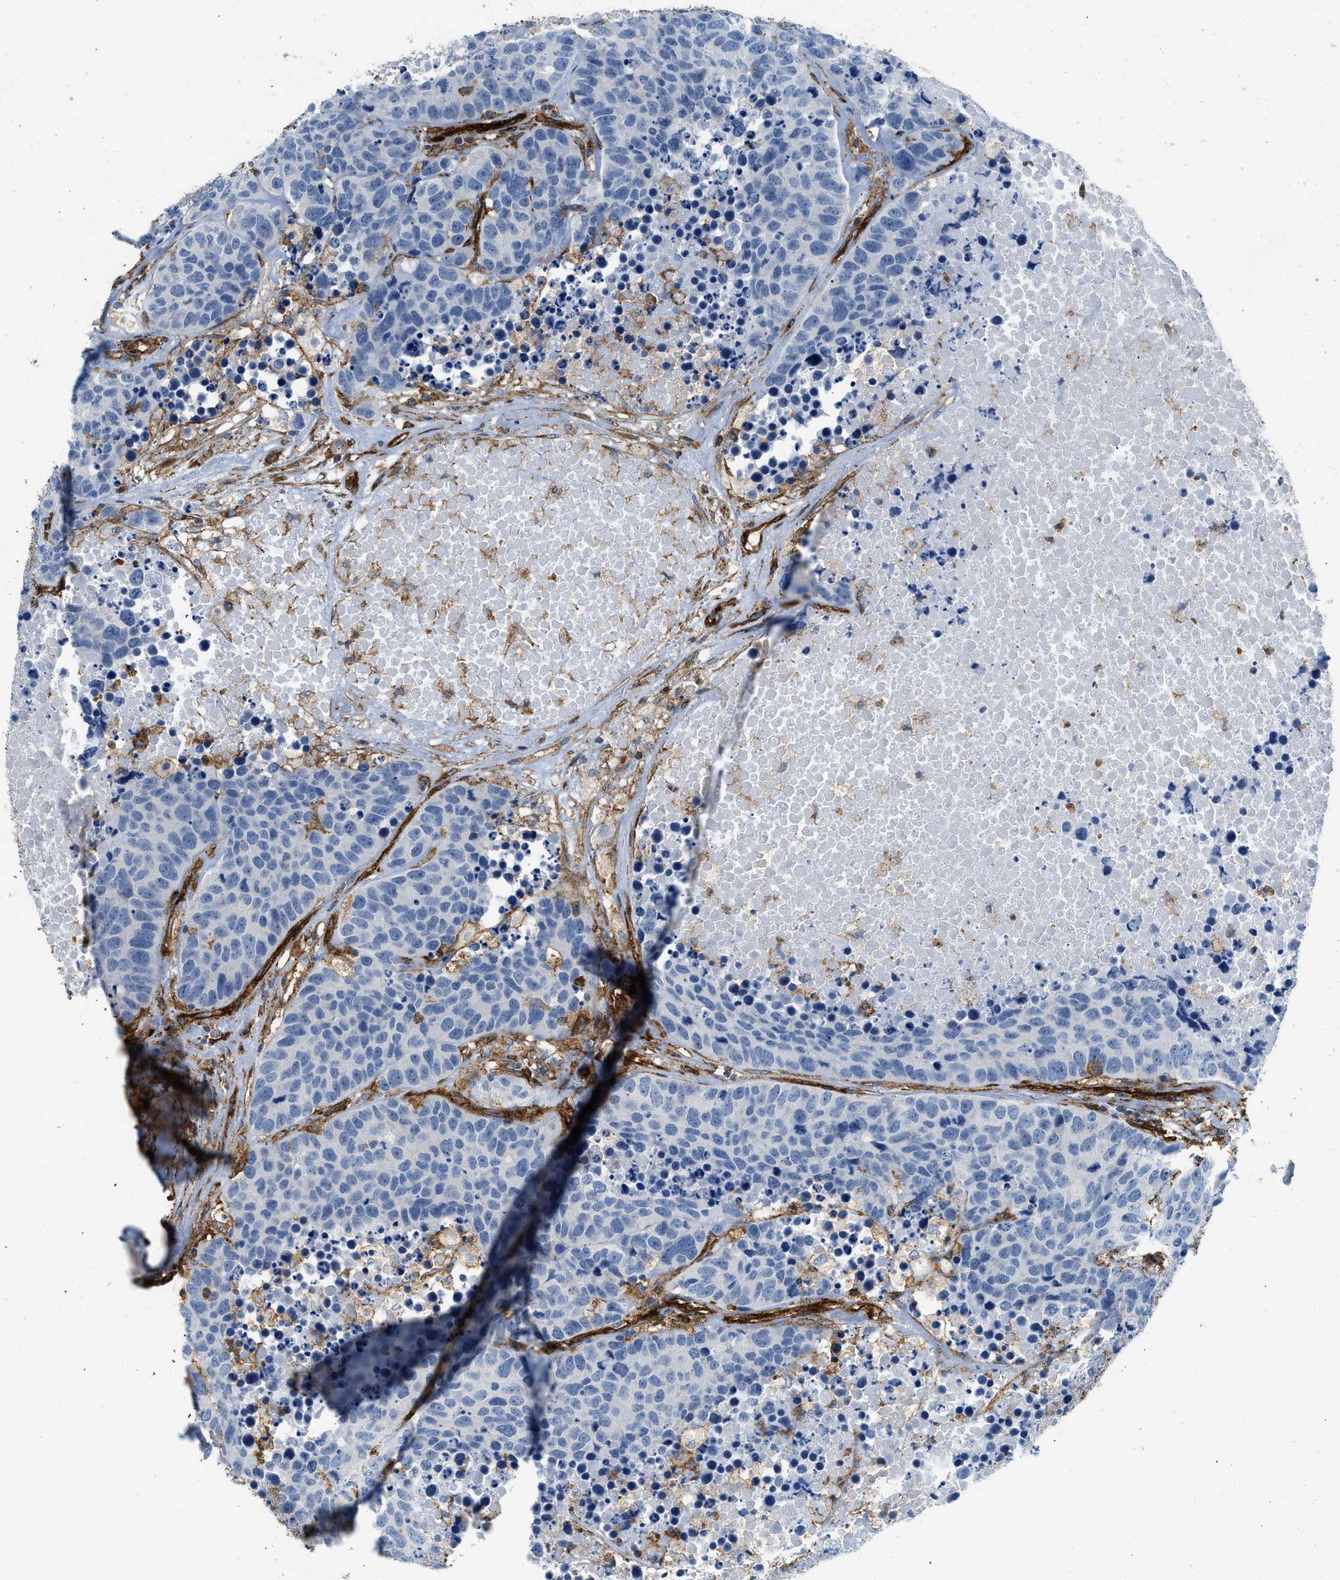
{"staining": {"intensity": "negative", "quantity": "none", "location": "none"}, "tissue": "carcinoid", "cell_type": "Tumor cells", "image_type": "cancer", "snomed": [{"axis": "morphology", "description": "Carcinoid, malignant, NOS"}, {"axis": "topography", "description": "Lung"}], "caption": "A high-resolution histopathology image shows immunohistochemistry staining of malignant carcinoid, which shows no significant positivity in tumor cells.", "gene": "HIP1", "patient": {"sex": "male", "age": 60}}